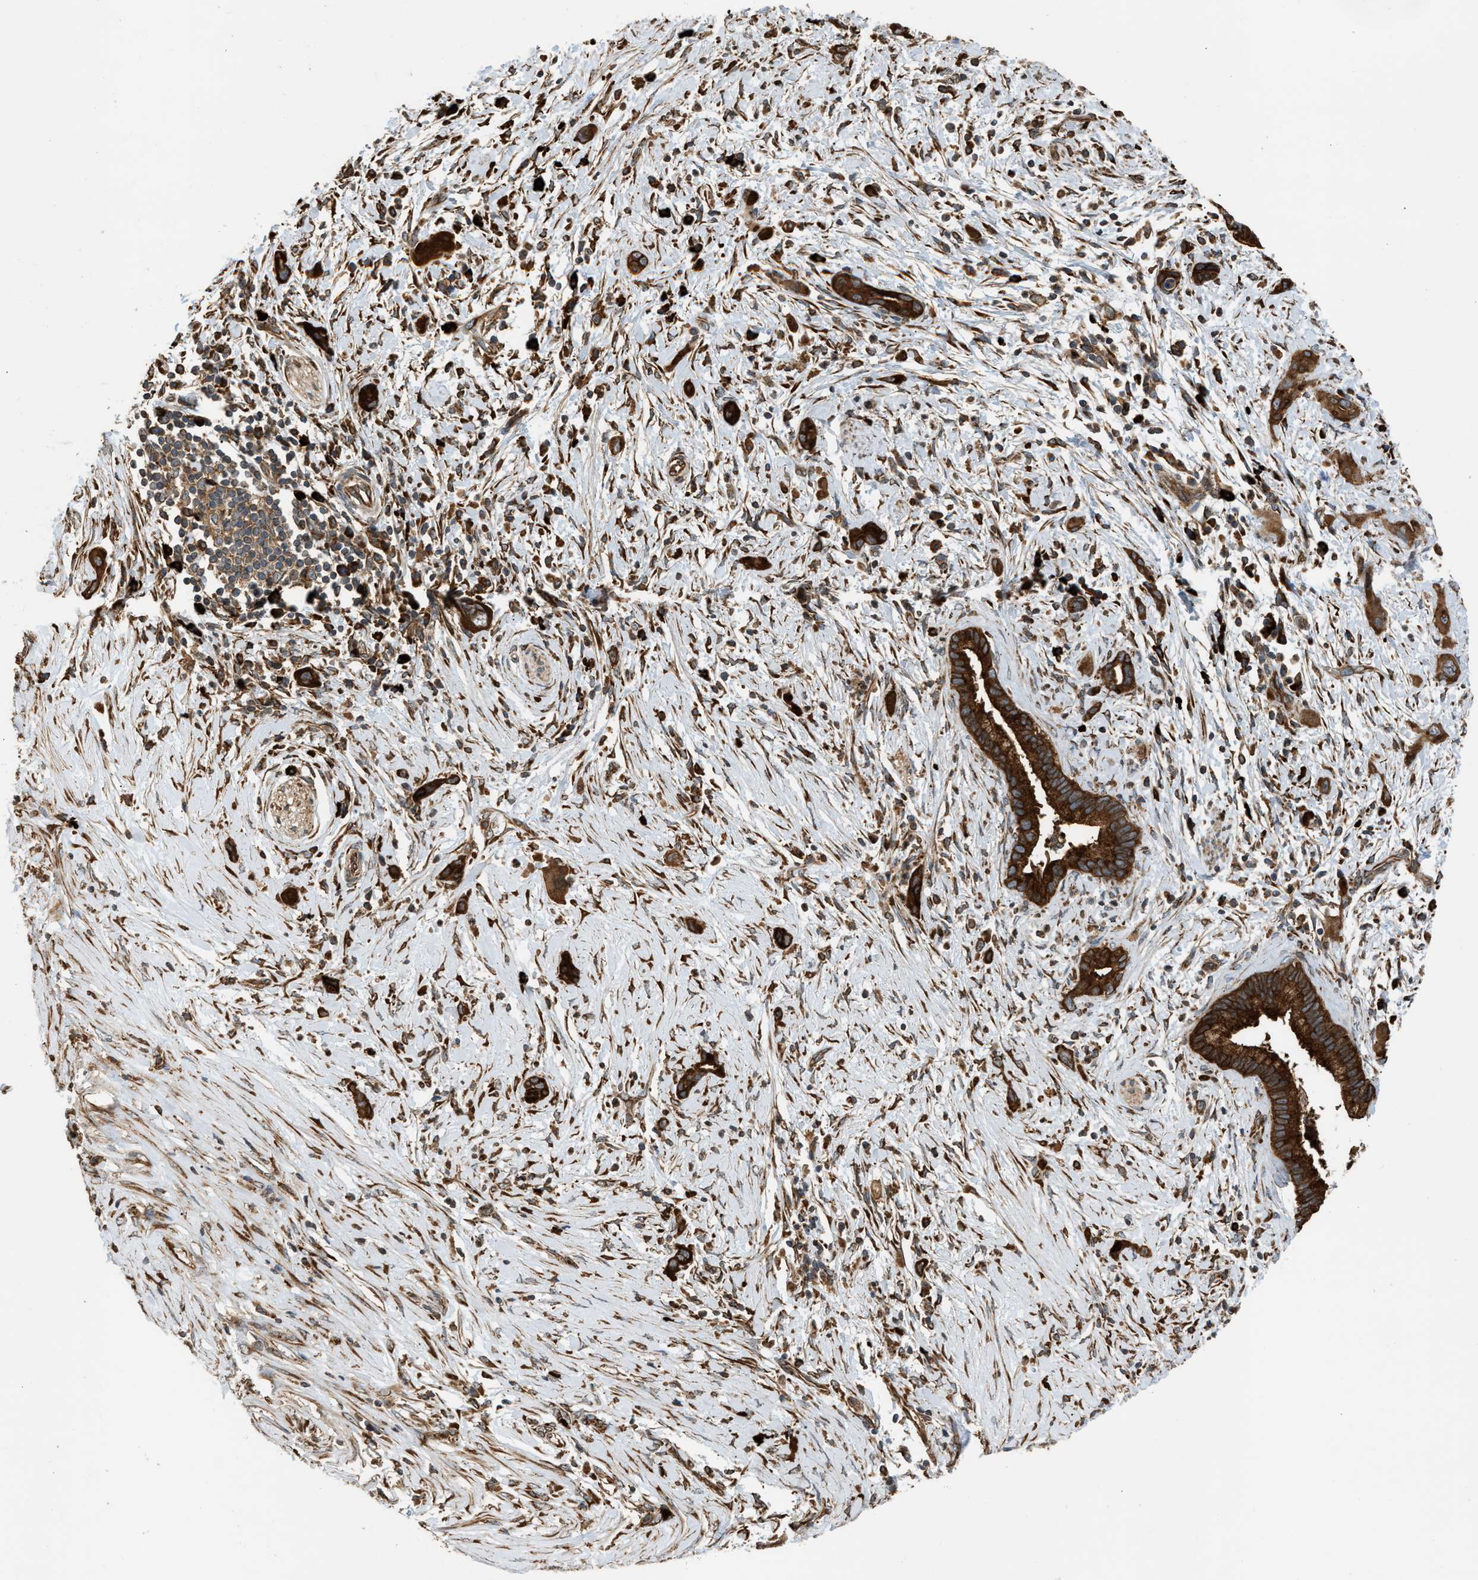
{"staining": {"intensity": "strong", "quantity": ">75%", "location": "cytoplasmic/membranous"}, "tissue": "pancreatic cancer", "cell_type": "Tumor cells", "image_type": "cancer", "snomed": [{"axis": "morphology", "description": "Adenocarcinoma, NOS"}, {"axis": "topography", "description": "Pancreas"}], "caption": "A high-resolution histopathology image shows immunohistochemistry staining of adenocarcinoma (pancreatic), which demonstrates strong cytoplasmic/membranous positivity in about >75% of tumor cells.", "gene": "BAIAP2L1", "patient": {"sex": "male", "age": 59}}